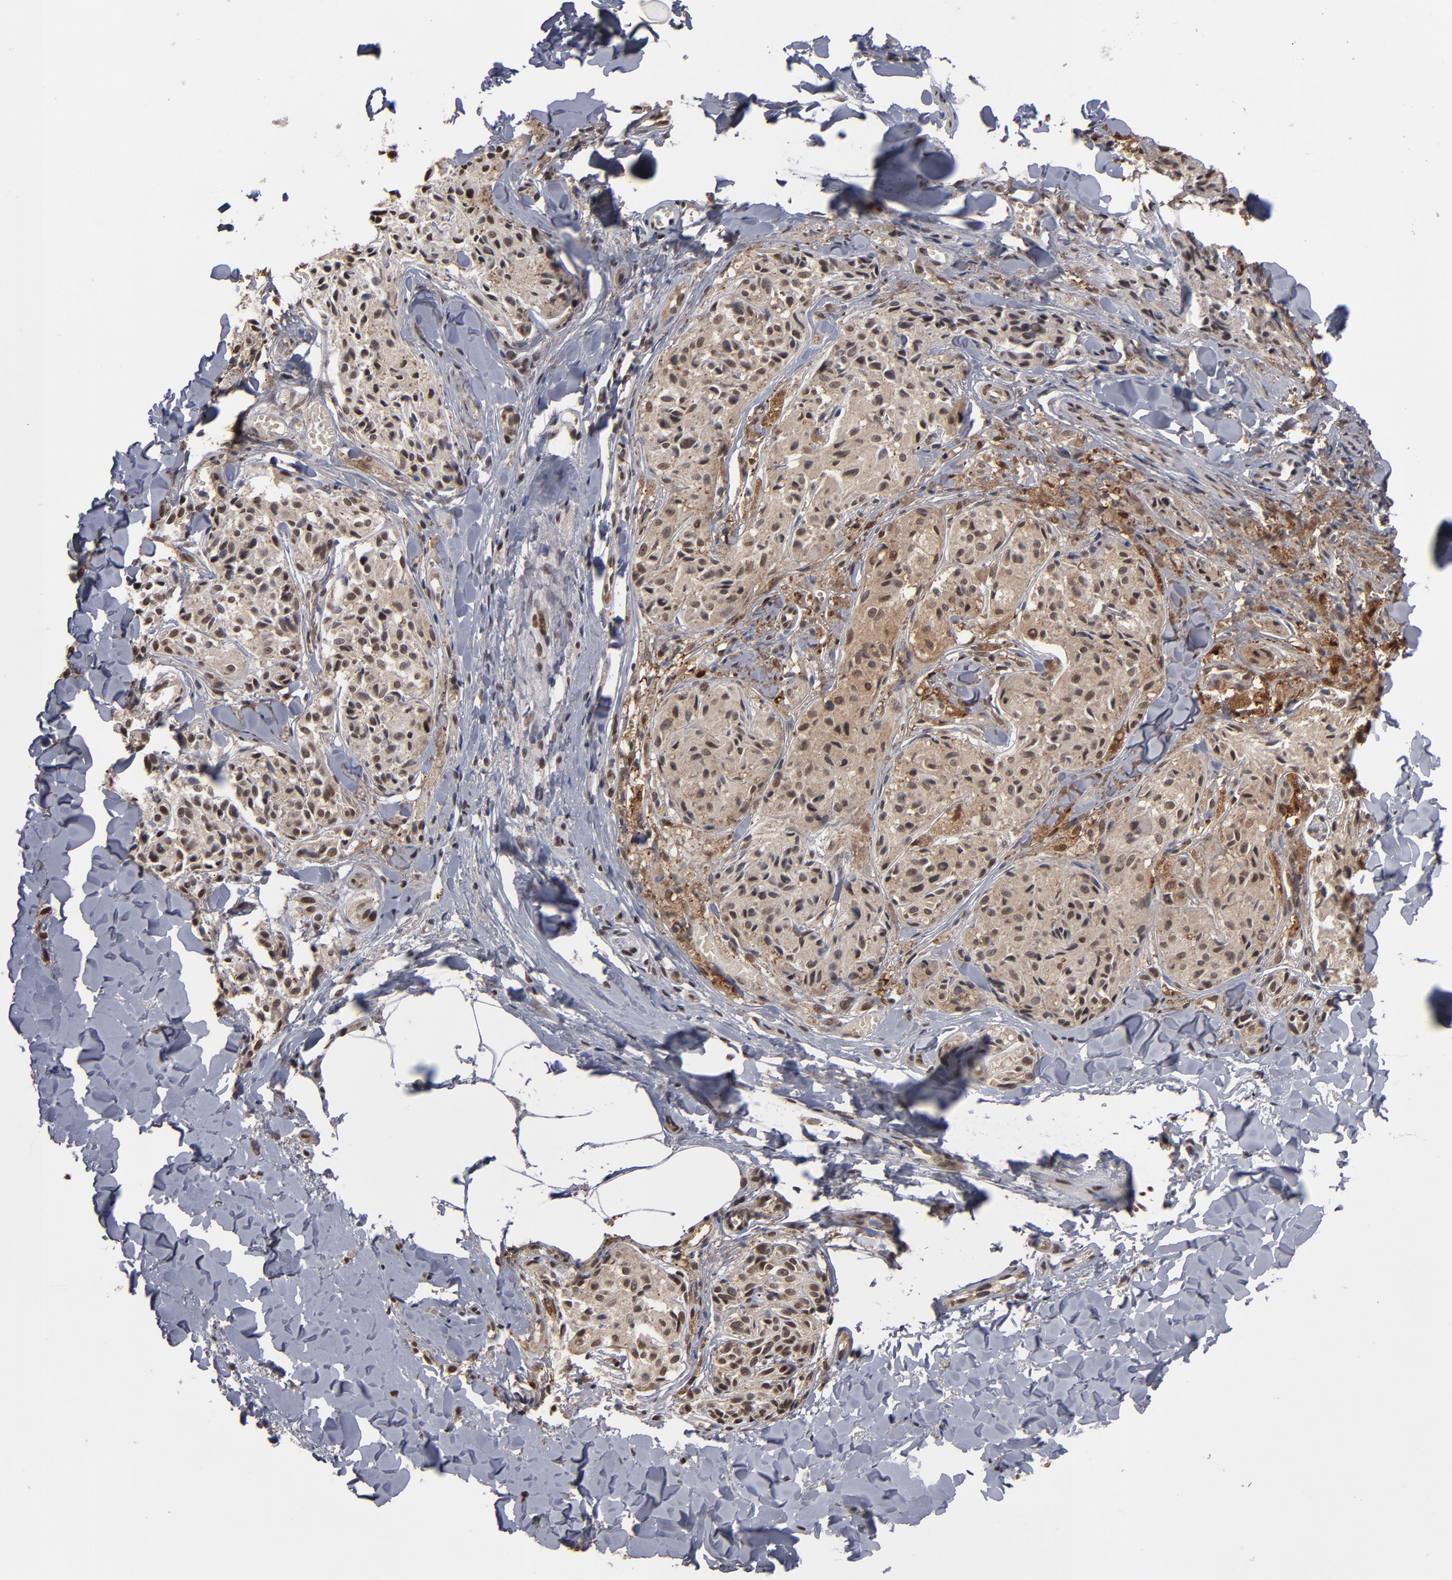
{"staining": {"intensity": "weak", "quantity": ">75%", "location": "cytoplasmic/membranous,nuclear"}, "tissue": "melanoma", "cell_type": "Tumor cells", "image_type": "cancer", "snomed": [{"axis": "morphology", "description": "Malignant melanoma, Metastatic site"}, {"axis": "topography", "description": "Skin"}], "caption": "Immunohistochemistry histopathology image of neoplastic tissue: human malignant melanoma (metastatic site) stained using immunohistochemistry reveals low levels of weak protein expression localized specifically in the cytoplasmic/membranous and nuclear of tumor cells, appearing as a cytoplasmic/membranous and nuclear brown color.", "gene": "HUWE1", "patient": {"sex": "female", "age": 66}}